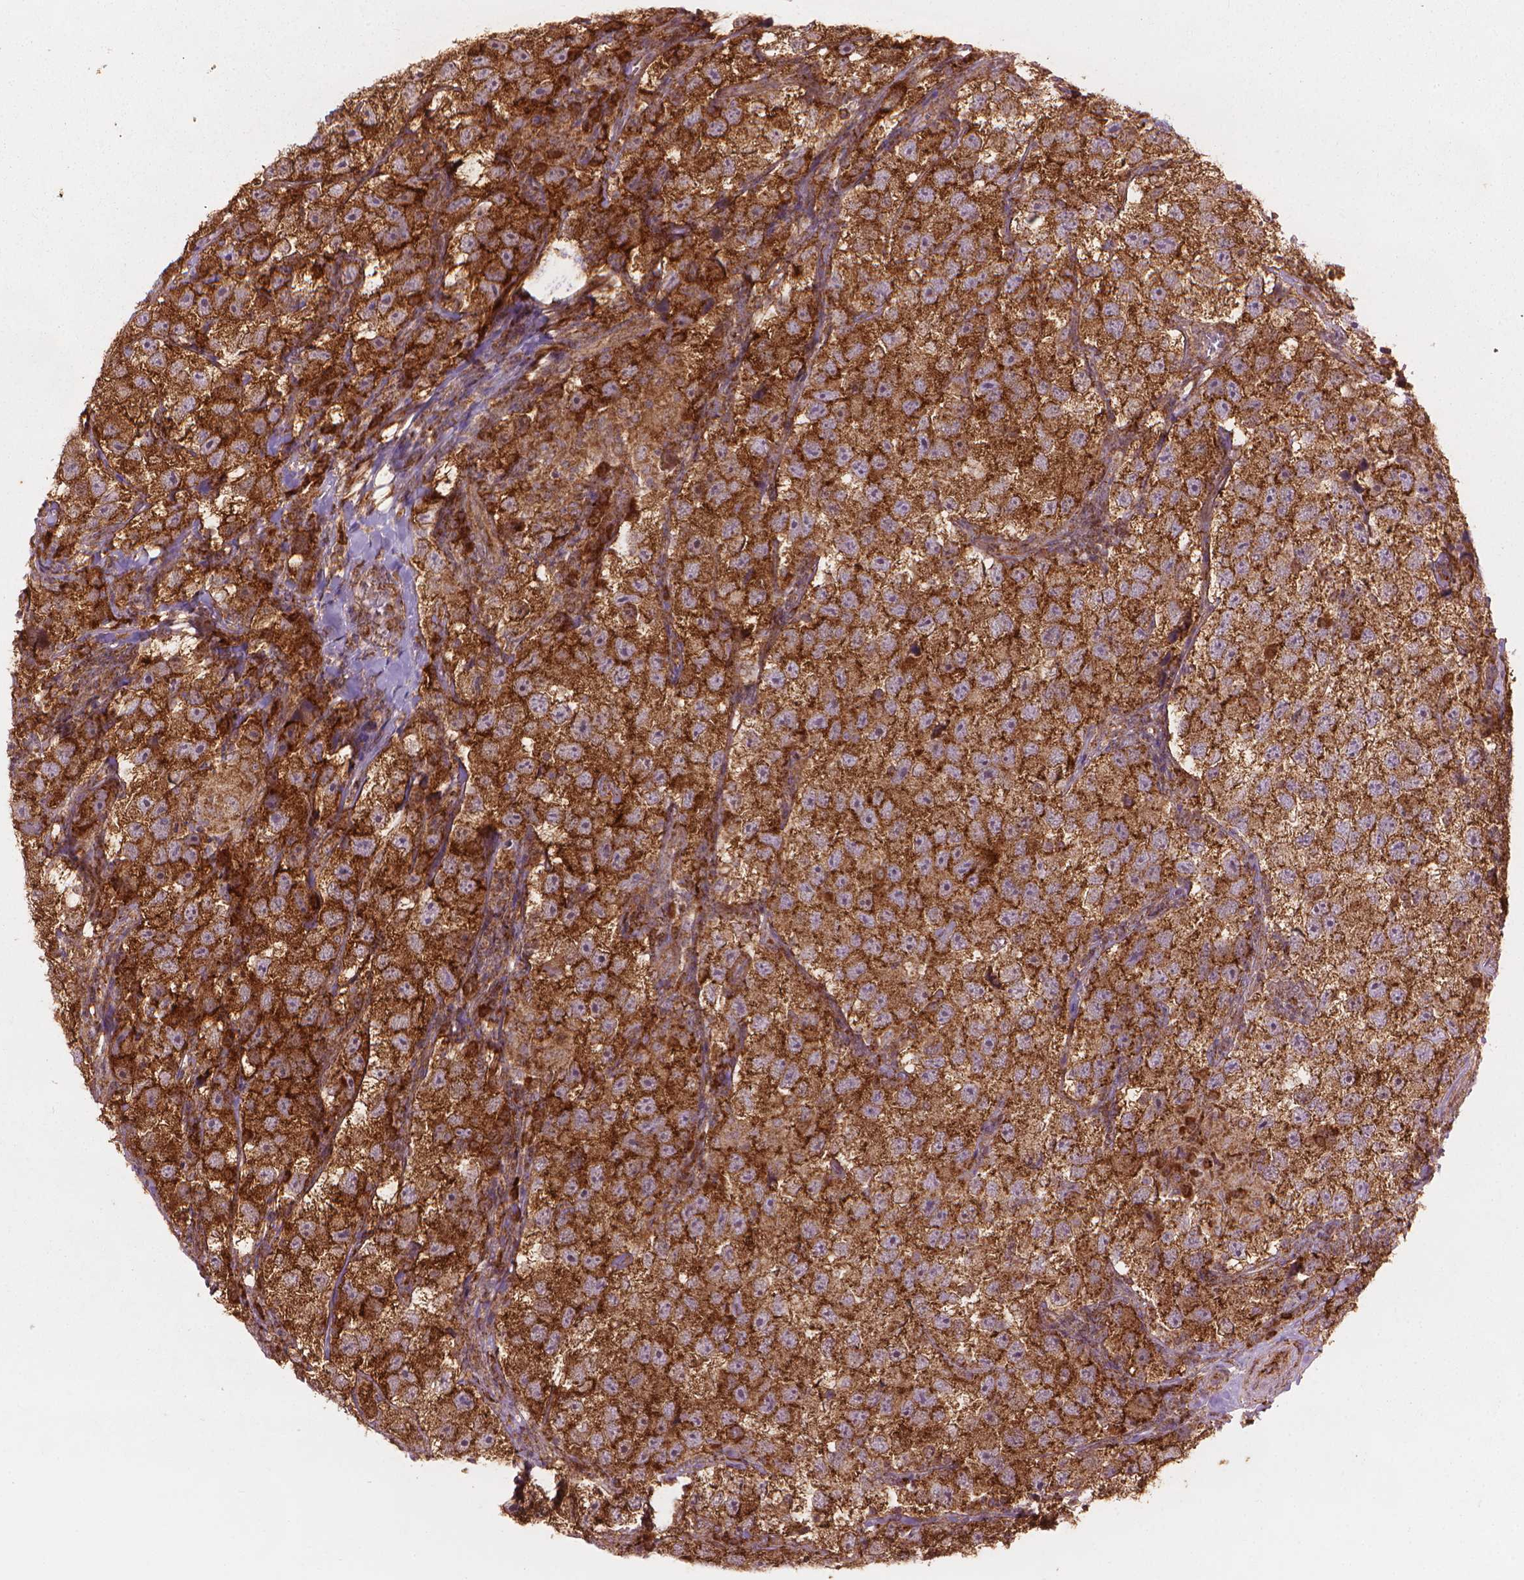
{"staining": {"intensity": "strong", "quantity": ">75%", "location": "cytoplasmic/membranous"}, "tissue": "testis cancer", "cell_type": "Tumor cells", "image_type": "cancer", "snomed": [{"axis": "morphology", "description": "Seminoma, NOS"}, {"axis": "topography", "description": "Testis"}], "caption": "IHC image of seminoma (testis) stained for a protein (brown), which reveals high levels of strong cytoplasmic/membranous staining in approximately >75% of tumor cells.", "gene": "VARS2", "patient": {"sex": "male", "age": 26}}